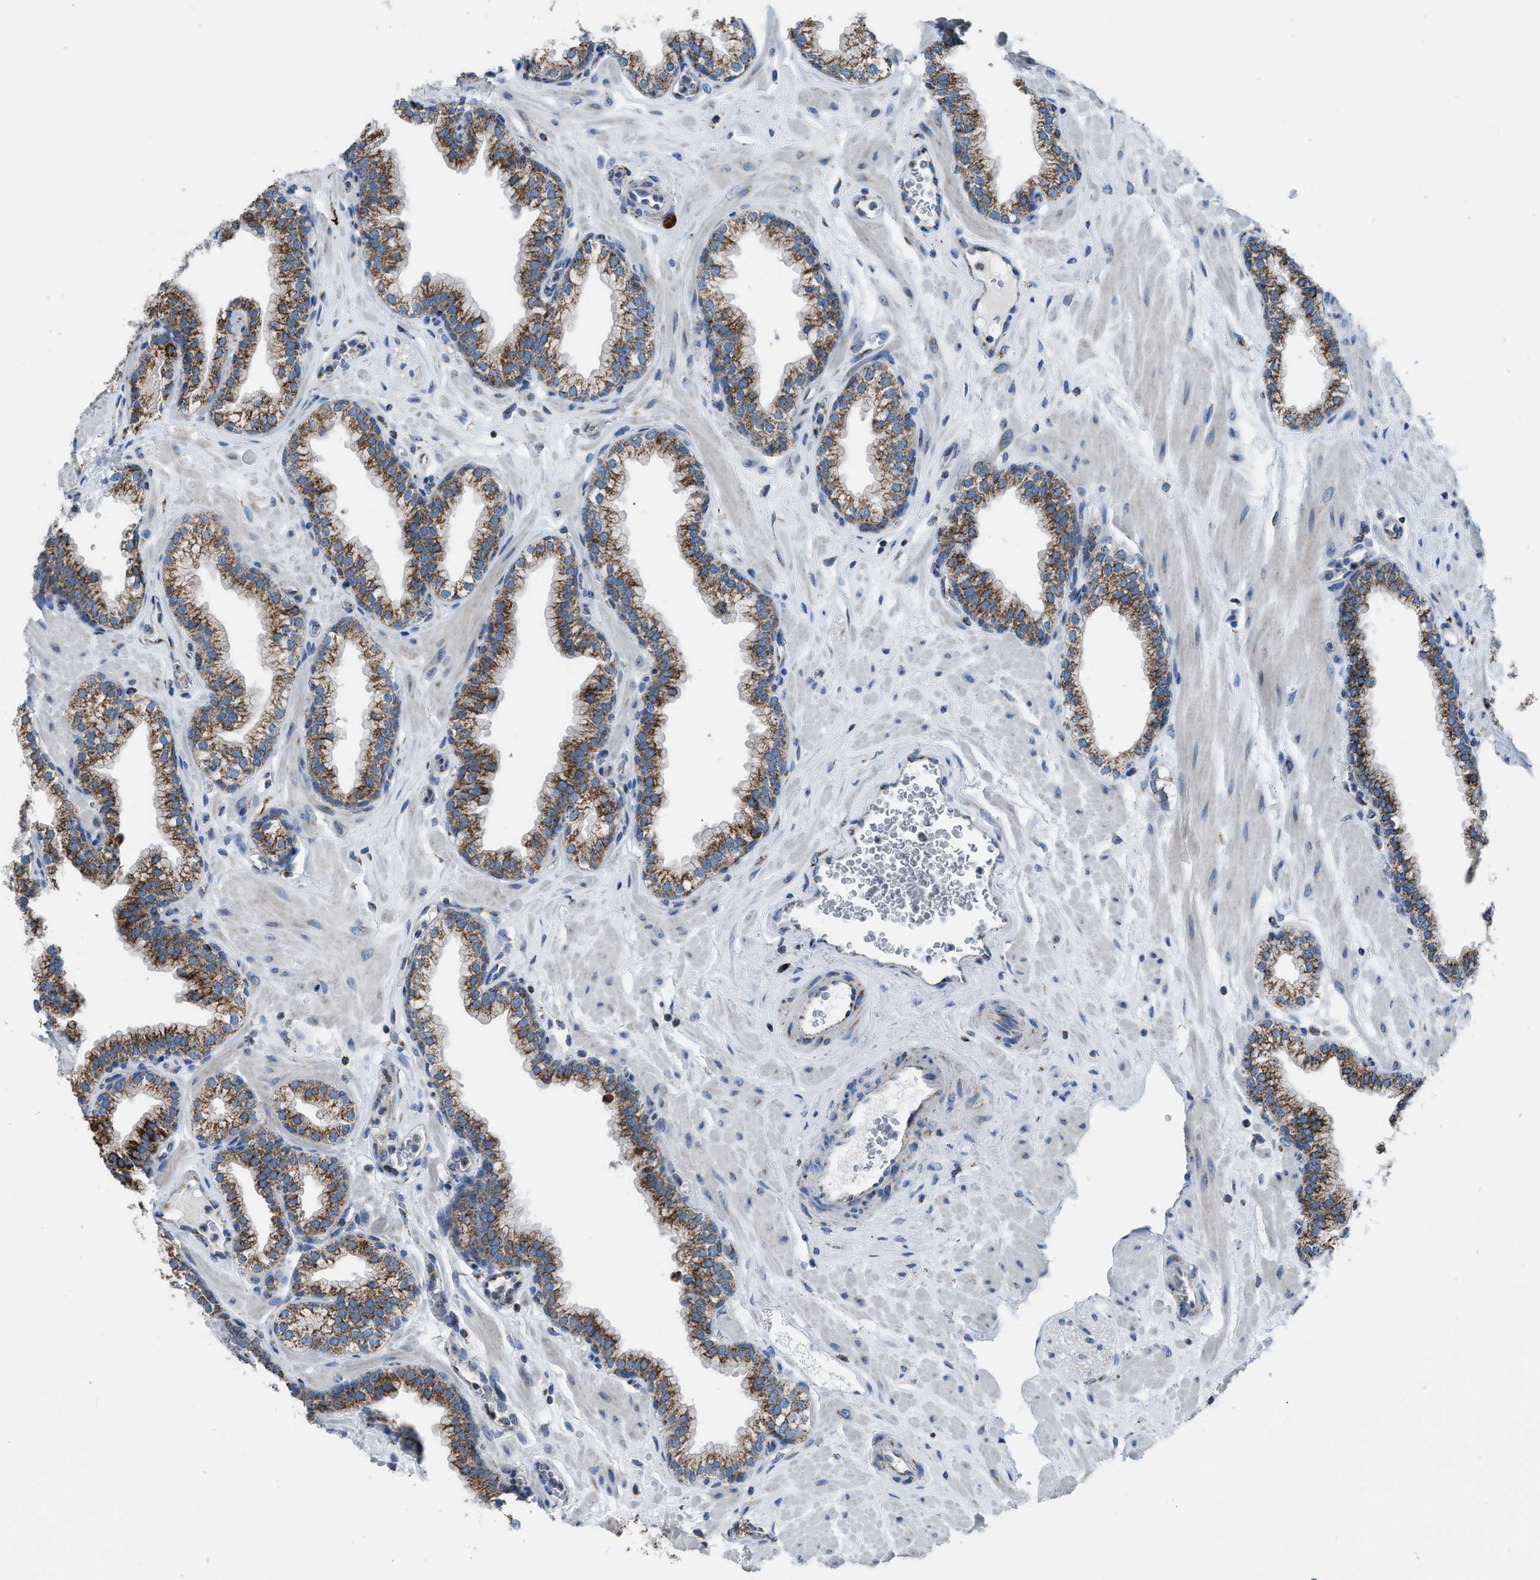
{"staining": {"intensity": "strong", "quantity": ">75%", "location": "cytoplasmic/membranous"}, "tissue": "prostate", "cell_type": "Glandular cells", "image_type": "normal", "snomed": [{"axis": "morphology", "description": "Normal tissue, NOS"}, {"axis": "morphology", "description": "Urothelial carcinoma, Low grade"}, {"axis": "topography", "description": "Urinary bladder"}, {"axis": "topography", "description": "Prostate"}], "caption": "High-magnification brightfield microscopy of normal prostate stained with DAB (brown) and counterstained with hematoxylin (blue). glandular cells exhibit strong cytoplasmic/membranous expression is identified in about>75% of cells.", "gene": "ETFB", "patient": {"sex": "male", "age": 60}}